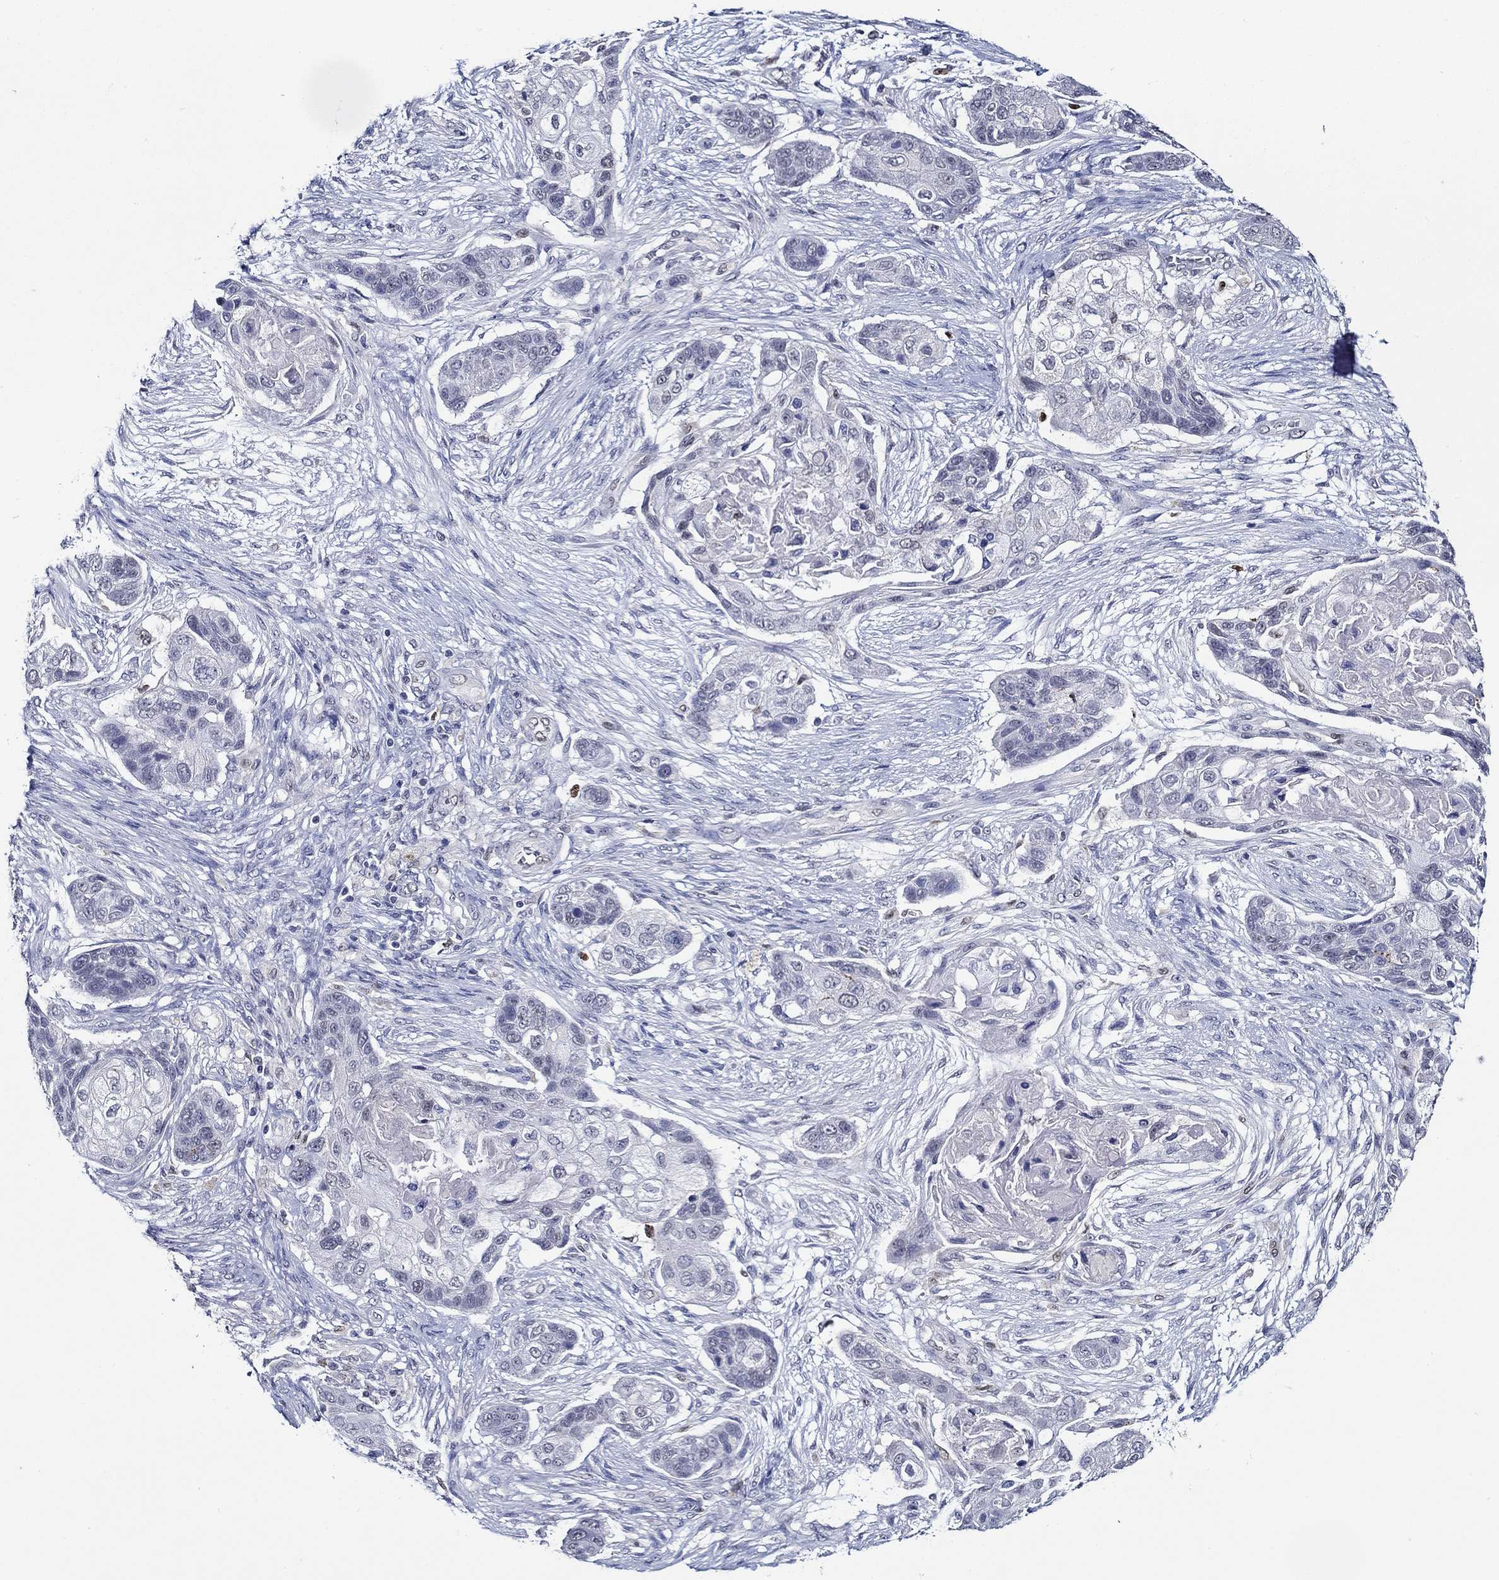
{"staining": {"intensity": "negative", "quantity": "none", "location": "none"}, "tissue": "lung cancer", "cell_type": "Tumor cells", "image_type": "cancer", "snomed": [{"axis": "morphology", "description": "Squamous cell carcinoma, NOS"}, {"axis": "topography", "description": "Lung"}], "caption": "A histopathology image of squamous cell carcinoma (lung) stained for a protein exhibits no brown staining in tumor cells.", "gene": "GATA2", "patient": {"sex": "male", "age": 69}}